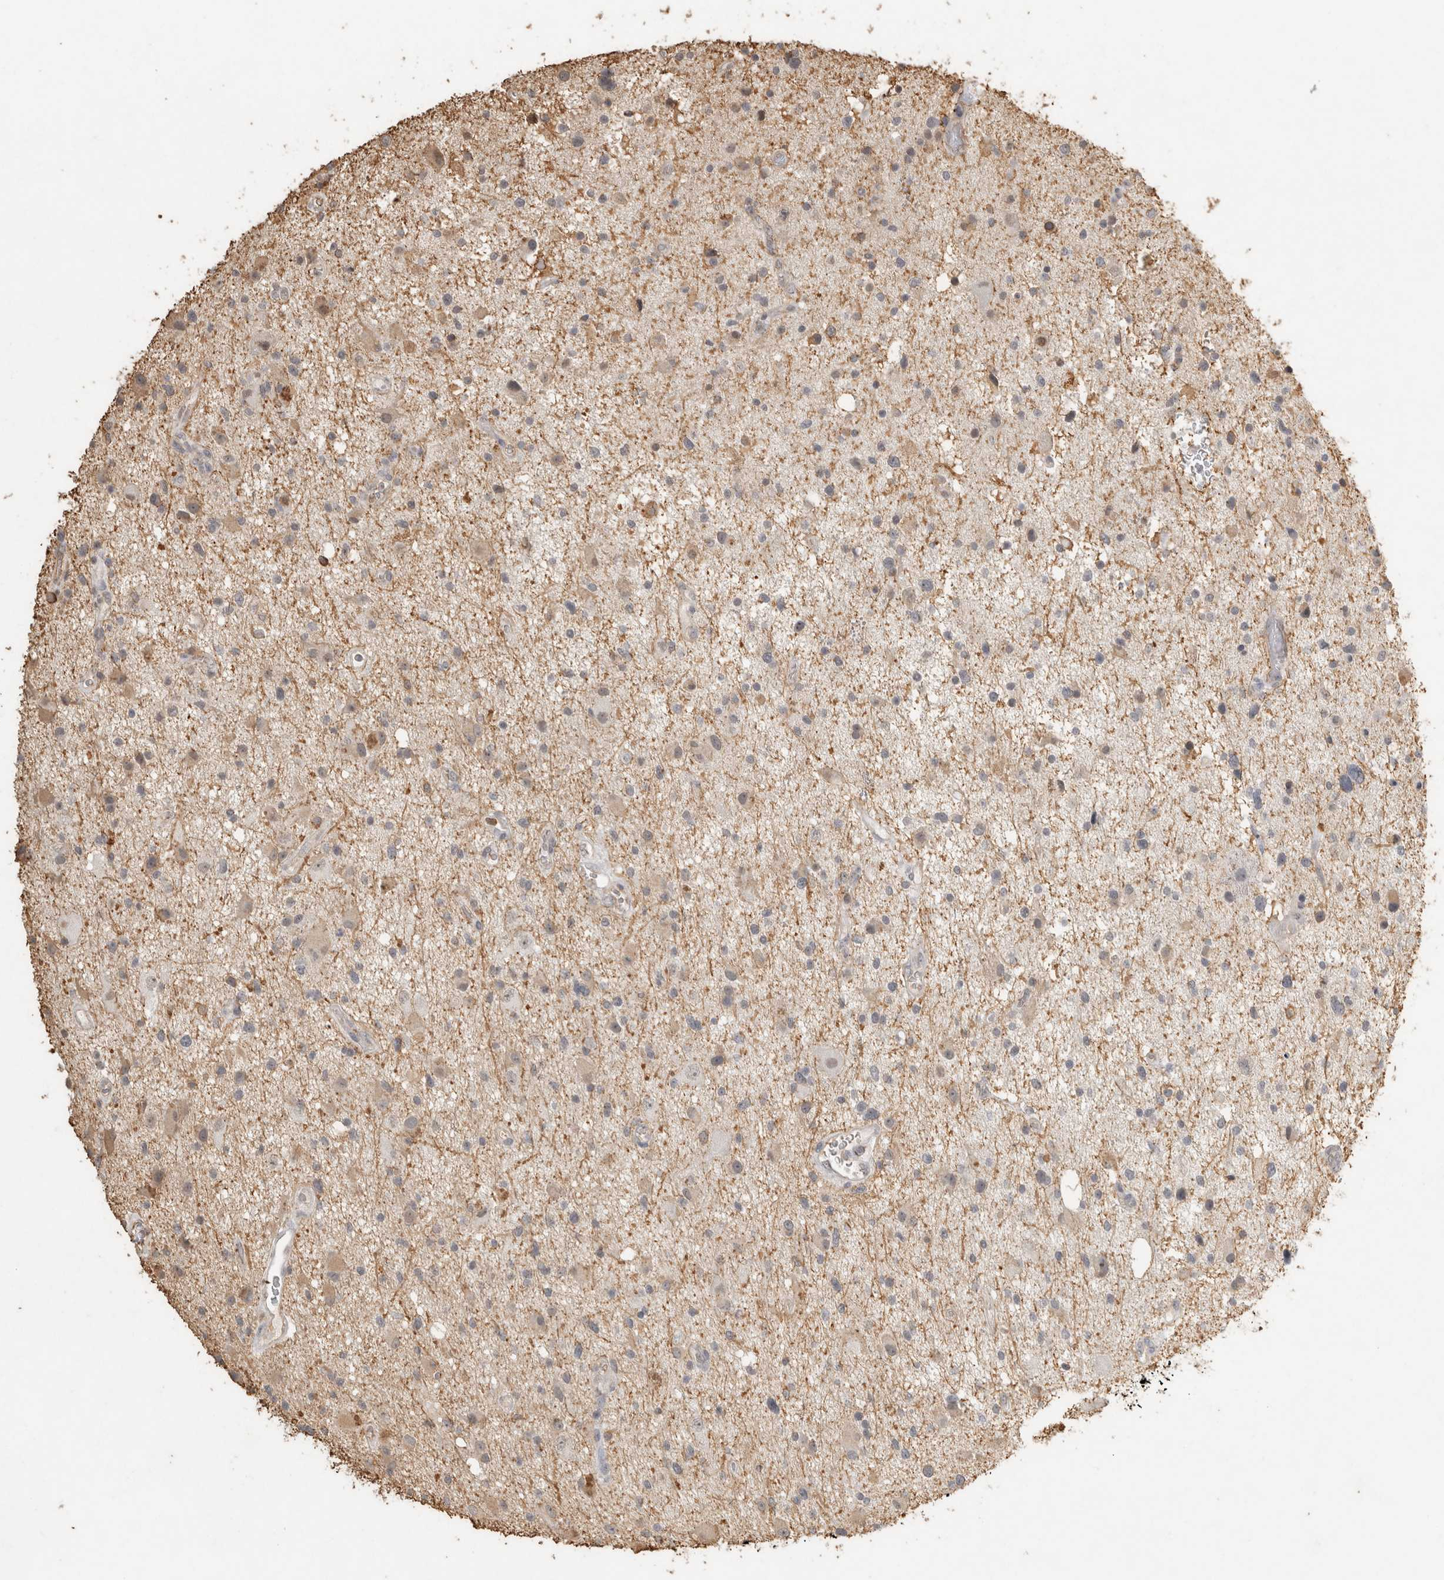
{"staining": {"intensity": "weak", "quantity": "<25%", "location": "cytoplasmic/membranous"}, "tissue": "glioma", "cell_type": "Tumor cells", "image_type": "cancer", "snomed": [{"axis": "morphology", "description": "Glioma, malignant, High grade"}, {"axis": "topography", "description": "Brain"}], "caption": "Immunohistochemistry (IHC) micrograph of neoplastic tissue: malignant glioma (high-grade) stained with DAB (3,3'-diaminobenzidine) displays no significant protein staining in tumor cells. (DAB (3,3'-diaminobenzidine) immunohistochemistry (IHC) with hematoxylin counter stain).", "gene": "REPS2", "patient": {"sex": "male", "age": 33}}